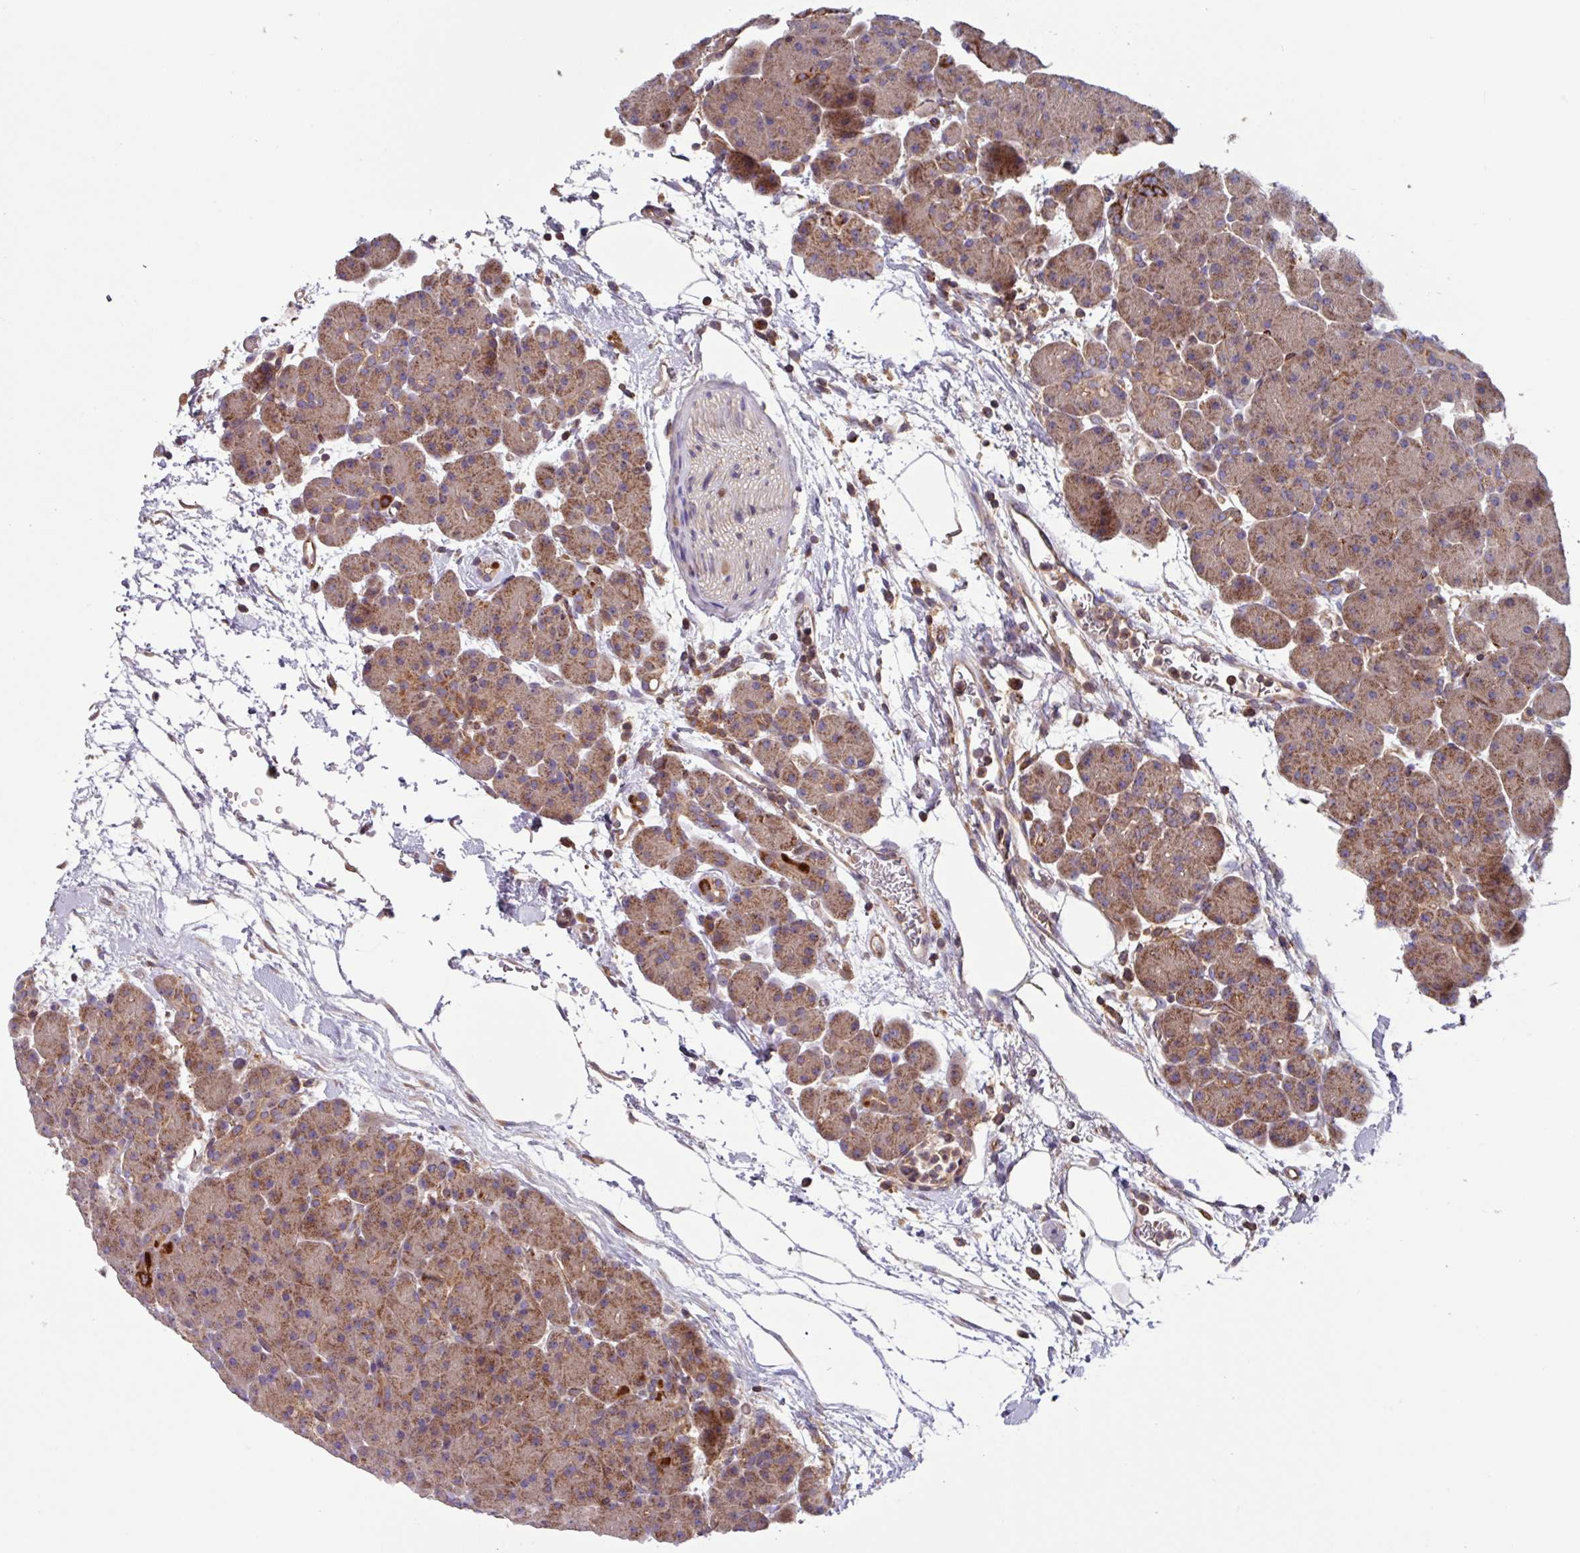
{"staining": {"intensity": "moderate", "quantity": ">75%", "location": "cytoplasmic/membranous"}, "tissue": "pancreas", "cell_type": "Exocrine glandular cells", "image_type": "normal", "snomed": [{"axis": "morphology", "description": "Normal tissue, NOS"}, {"axis": "topography", "description": "Pancreas"}], "caption": "IHC of normal human pancreas exhibits medium levels of moderate cytoplasmic/membranous expression in approximately >75% of exocrine glandular cells.", "gene": "PLEKHD1", "patient": {"sex": "male", "age": 66}}